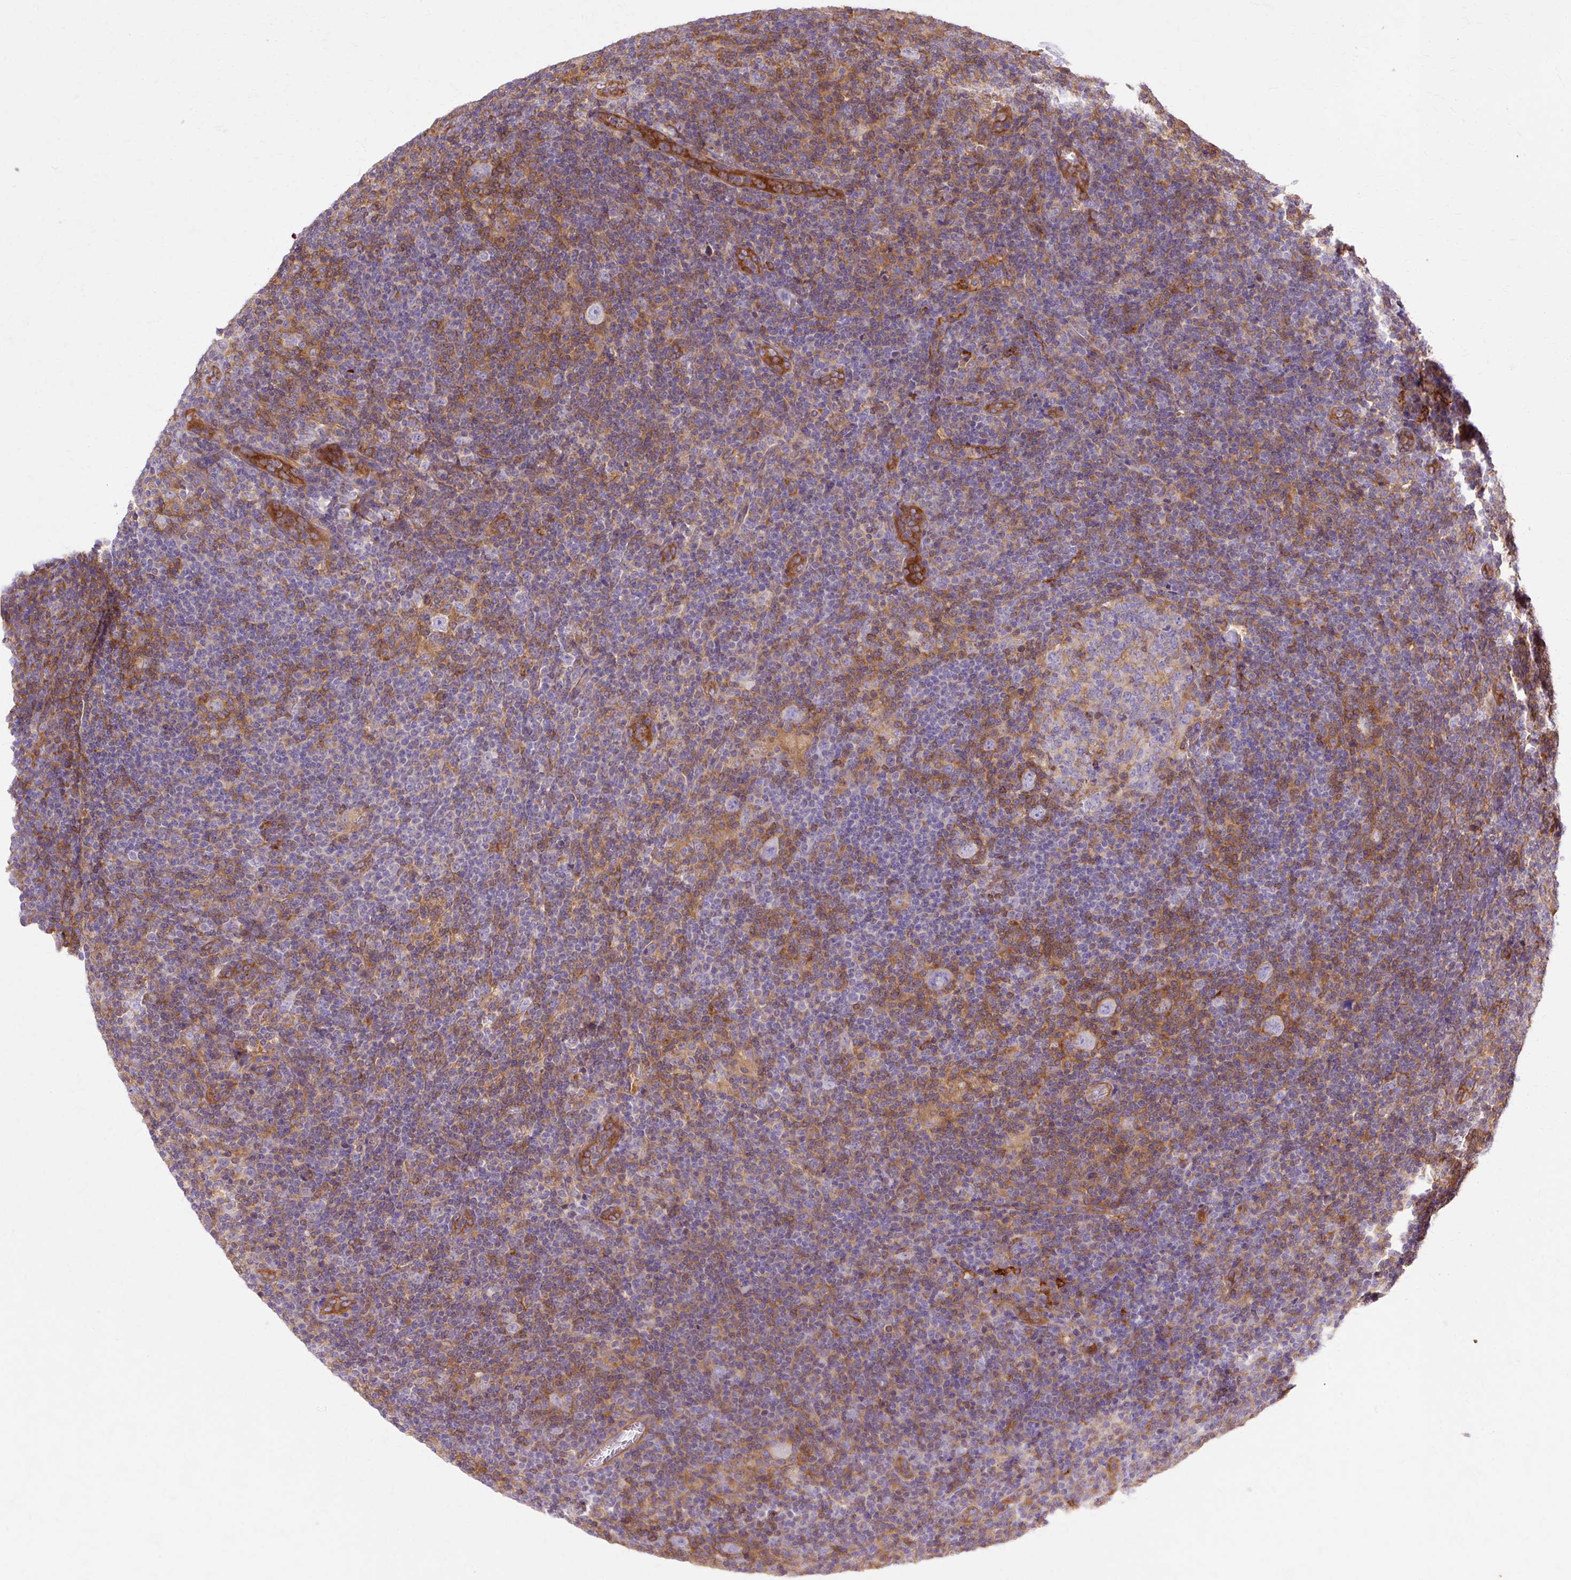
{"staining": {"intensity": "negative", "quantity": "none", "location": "none"}, "tissue": "lymphoma", "cell_type": "Tumor cells", "image_type": "cancer", "snomed": [{"axis": "morphology", "description": "Hodgkin's disease, NOS"}, {"axis": "topography", "description": "Lymph node"}], "caption": "Human lymphoma stained for a protein using IHC reveals no staining in tumor cells.", "gene": "TBC1D2B", "patient": {"sex": "female", "age": 57}}